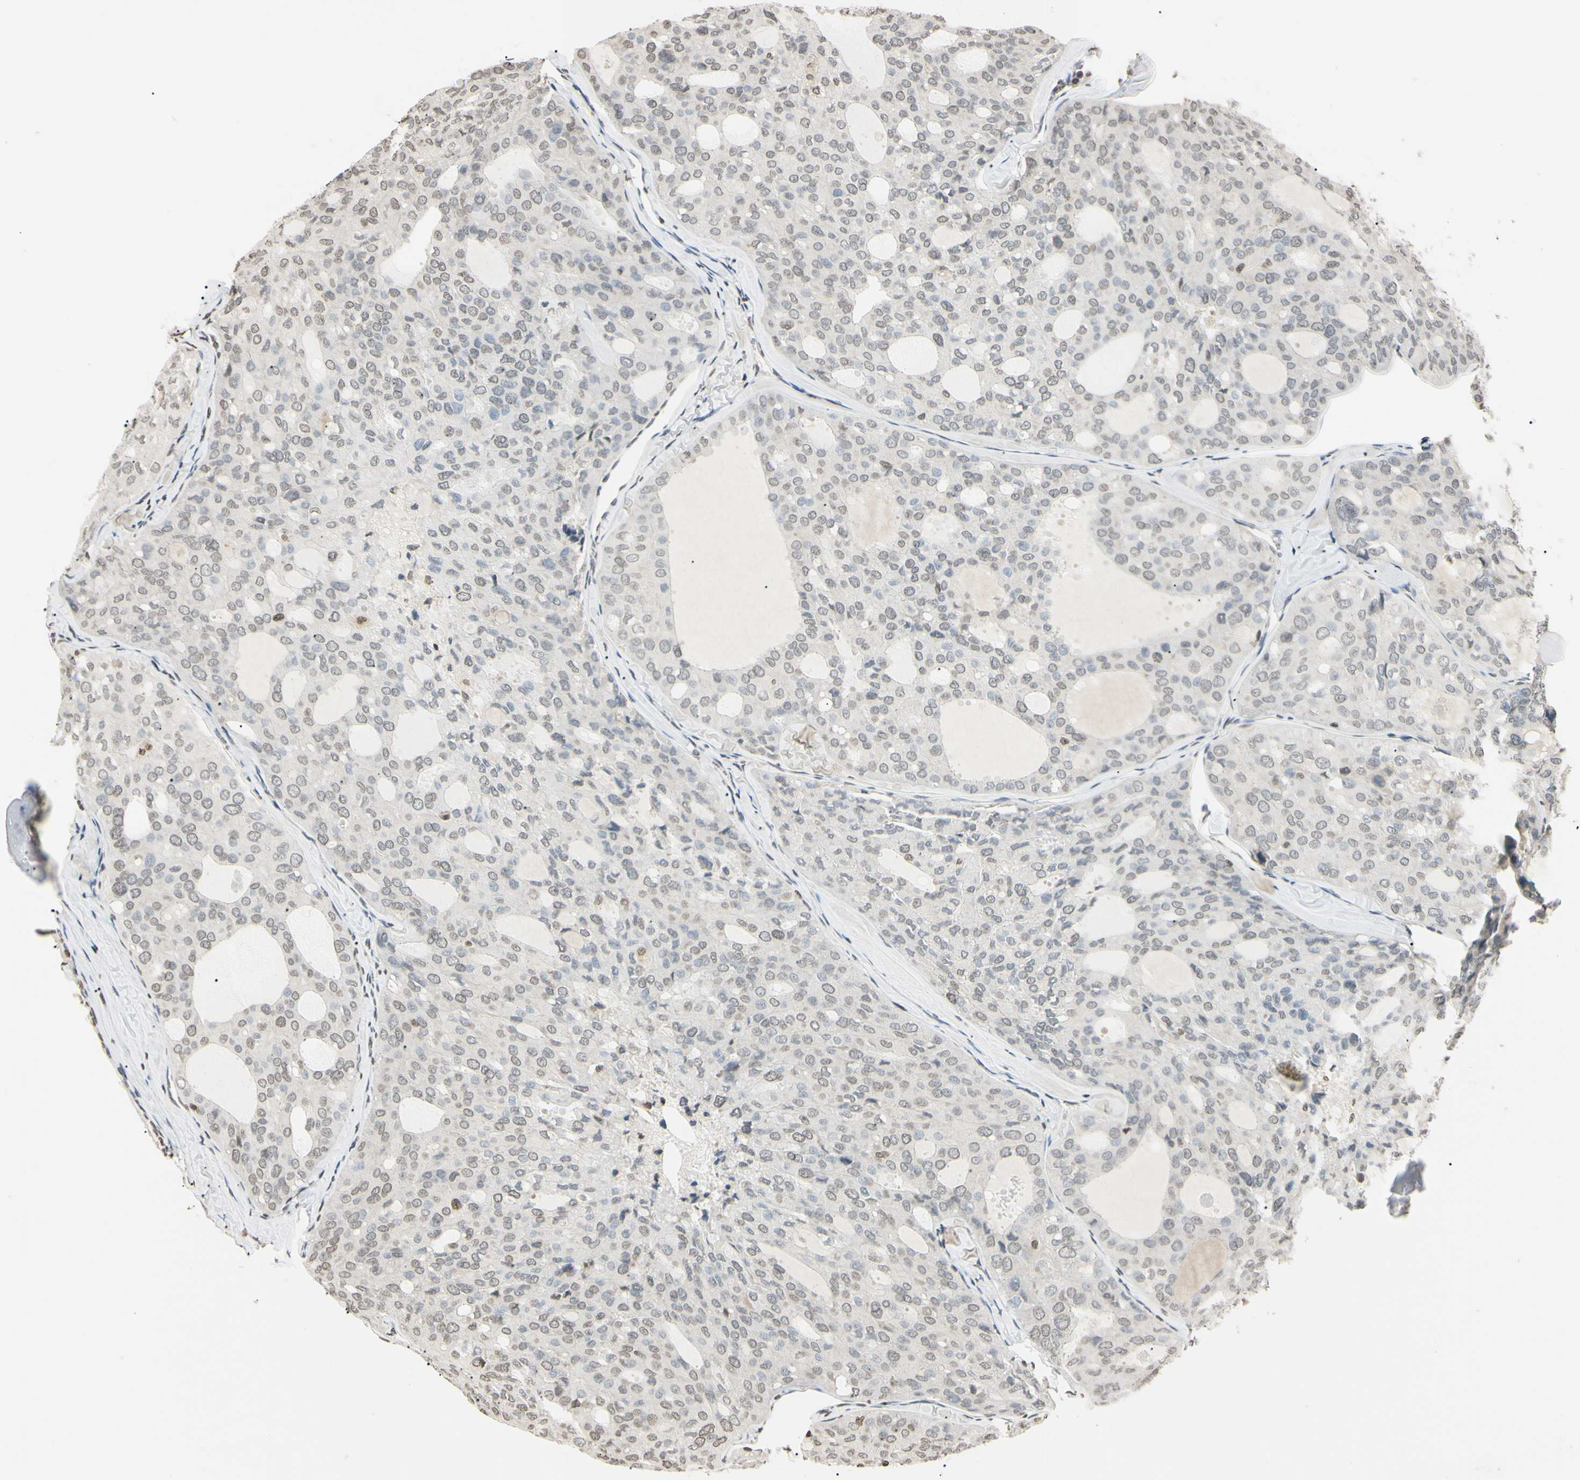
{"staining": {"intensity": "weak", "quantity": "25%-75%", "location": "nuclear"}, "tissue": "thyroid cancer", "cell_type": "Tumor cells", "image_type": "cancer", "snomed": [{"axis": "morphology", "description": "Follicular adenoma carcinoma, NOS"}, {"axis": "topography", "description": "Thyroid gland"}], "caption": "Thyroid cancer was stained to show a protein in brown. There is low levels of weak nuclear staining in approximately 25%-75% of tumor cells.", "gene": "CDC45", "patient": {"sex": "male", "age": 75}}